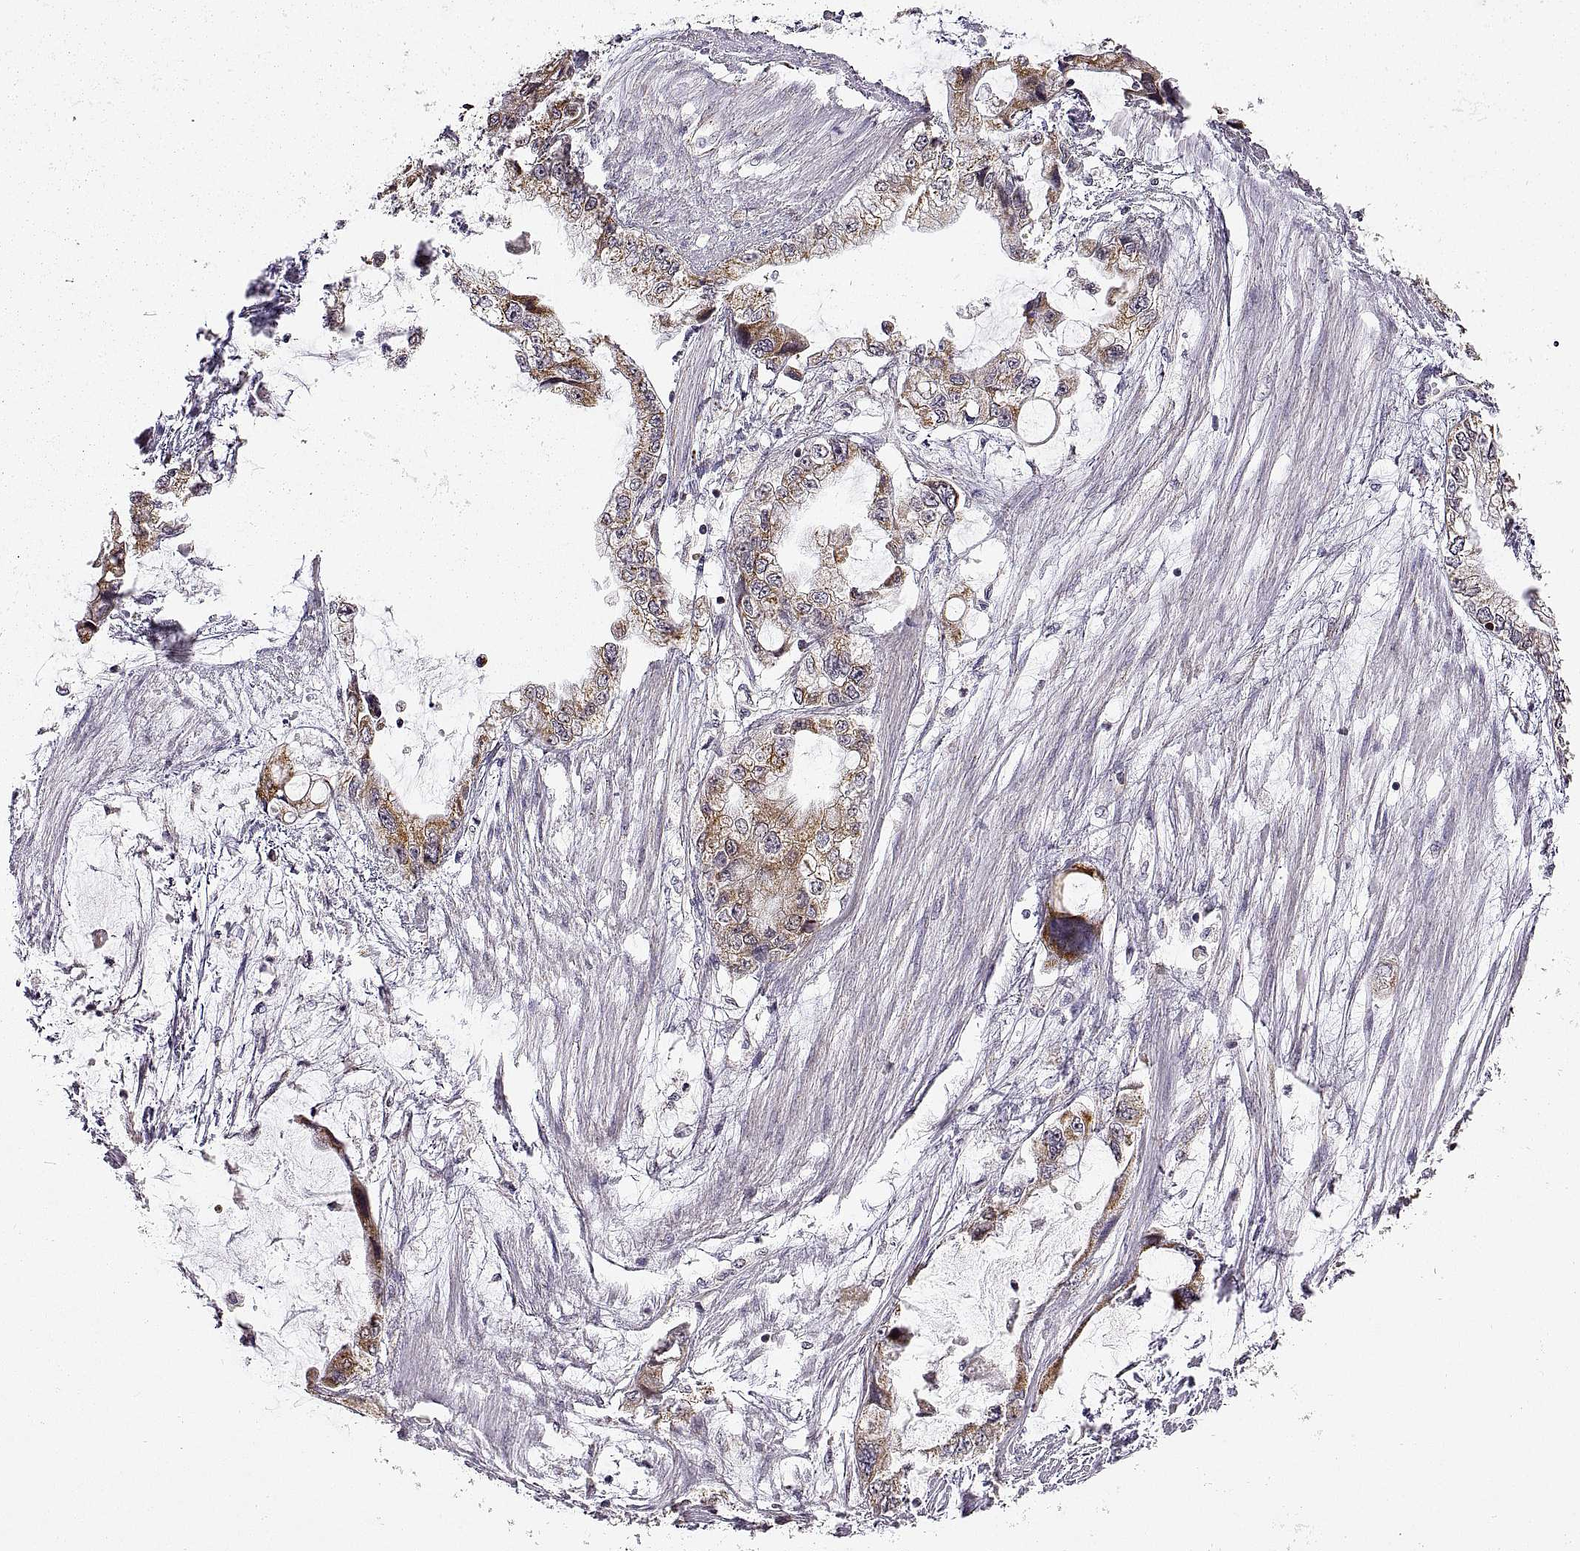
{"staining": {"intensity": "weak", "quantity": "<25%", "location": "cytoplasmic/membranous"}, "tissue": "stomach cancer", "cell_type": "Tumor cells", "image_type": "cancer", "snomed": [{"axis": "morphology", "description": "Adenocarcinoma, NOS"}, {"axis": "topography", "description": "Pancreas"}, {"axis": "topography", "description": "Stomach, upper"}, {"axis": "topography", "description": "Stomach"}], "caption": "A histopathology image of stomach cancer stained for a protein displays no brown staining in tumor cells.", "gene": "MANBAL", "patient": {"sex": "male", "age": 77}}